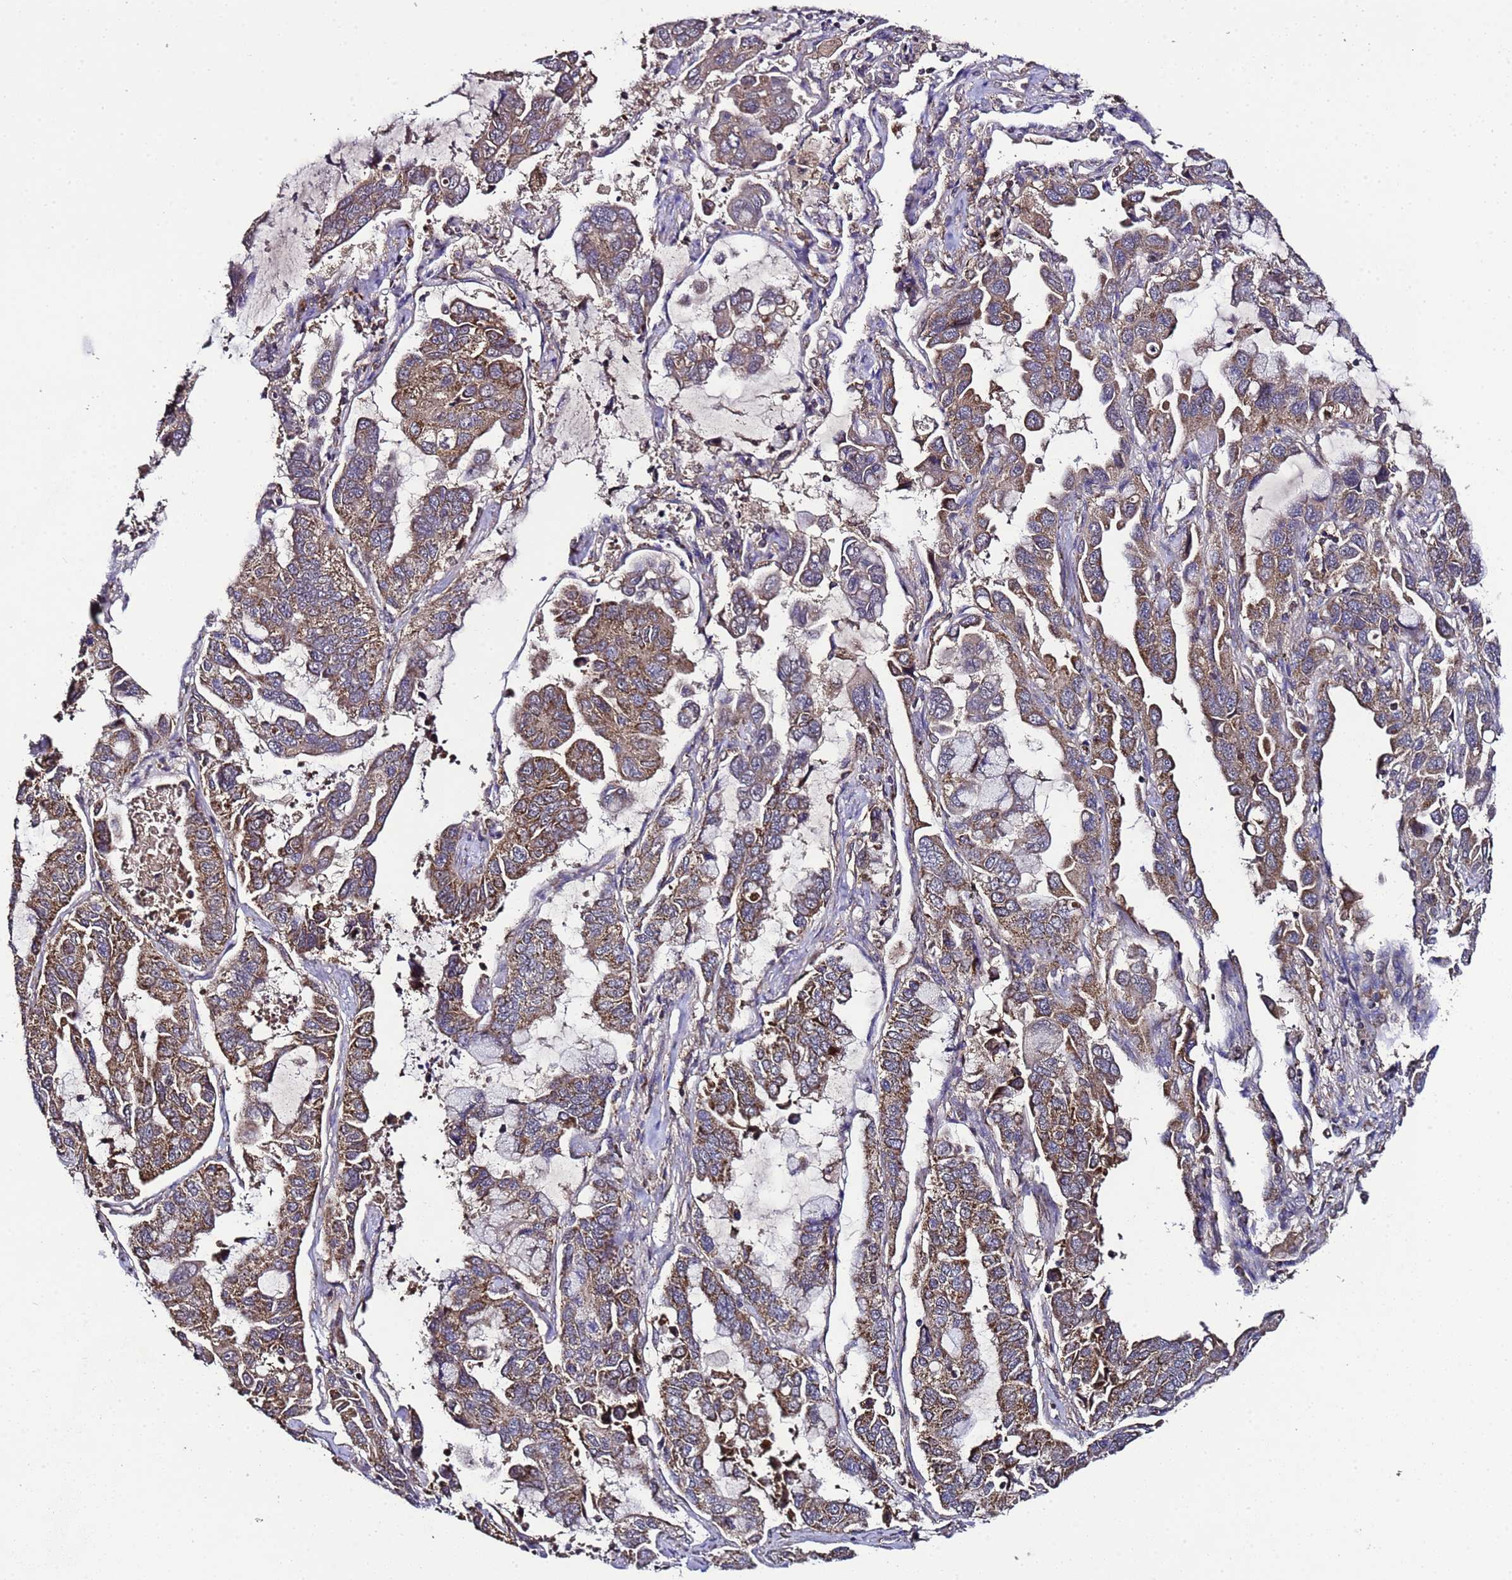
{"staining": {"intensity": "moderate", "quantity": ">75%", "location": "cytoplasmic/membranous"}, "tissue": "lung cancer", "cell_type": "Tumor cells", "image_type": "cancer", "snomed": [{"axis": "morphology", "description": "Adenocarcinoma, NOS"}, {"axis": "topography", "description": "Lung"}], "caption": "Human adenocarcinoma (lung) stained for a protein (brown) demonstrates moderate cytoplasmic/membranous positive expression in approximately >75% of tumor cells.", "gene": "HSPBAP1", "patient": {"sex": "male", "age": 64}}